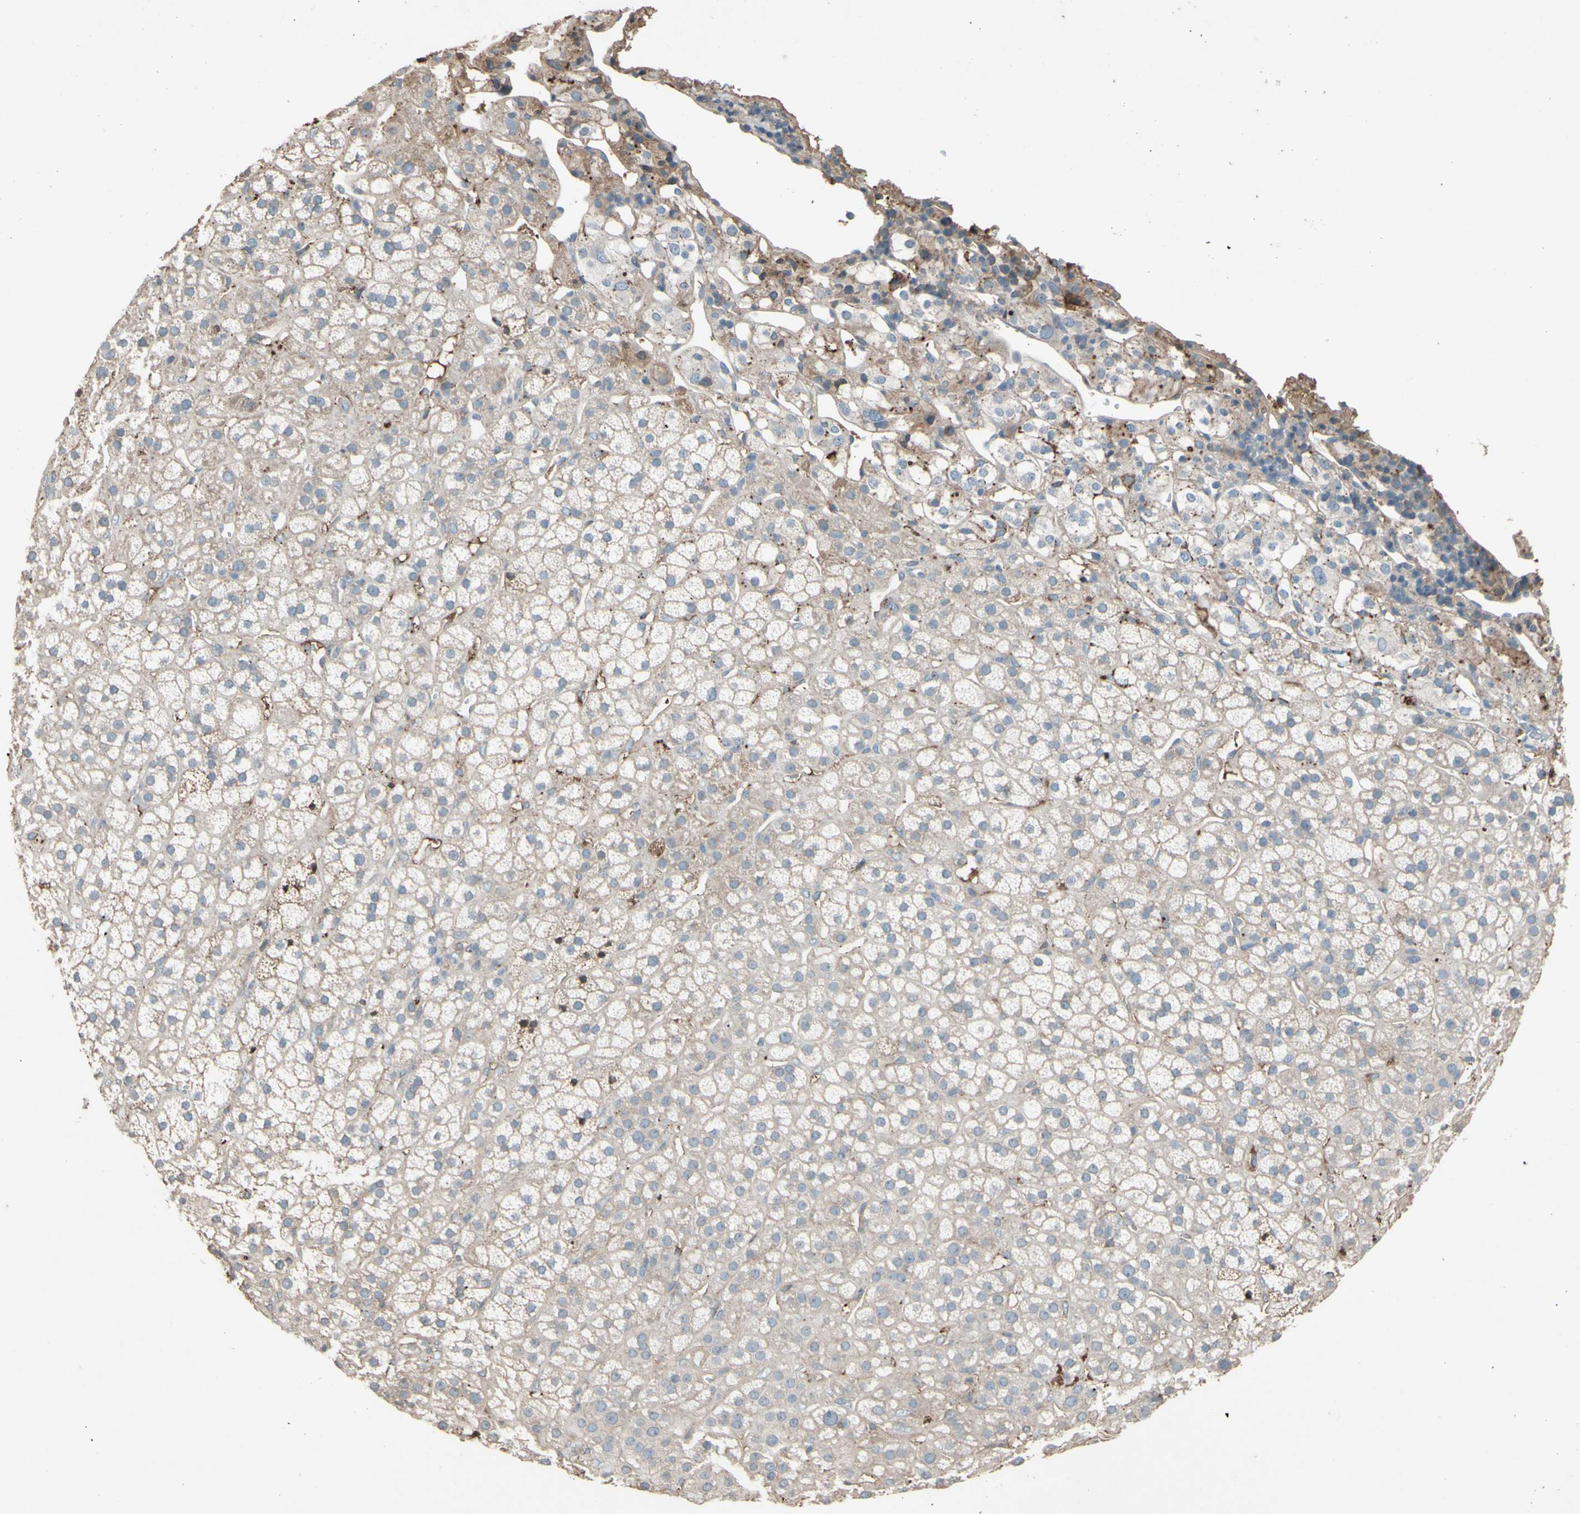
{"staining": {"intensity": "moderate", "quantity": "25%-75%", "location": "cytoplasmic/membranous"}, "tissue": "adrenal gland", "cell_type": "Glandular cells", "image_type": "normal", "snomed": [{"axis": "morphology", "description": "Normal tissue, NOS"}, {"axis": "topography", "description": "Adrenal gland"}], "caption": "Adrenal gland stained with immunohistochemistry demonstrates moderate cytoplasmic/membranous expression in about 25%-75% of glandular cells.", "gene": "PTGDS", "patient": {"sex": "male", "age": 56}}